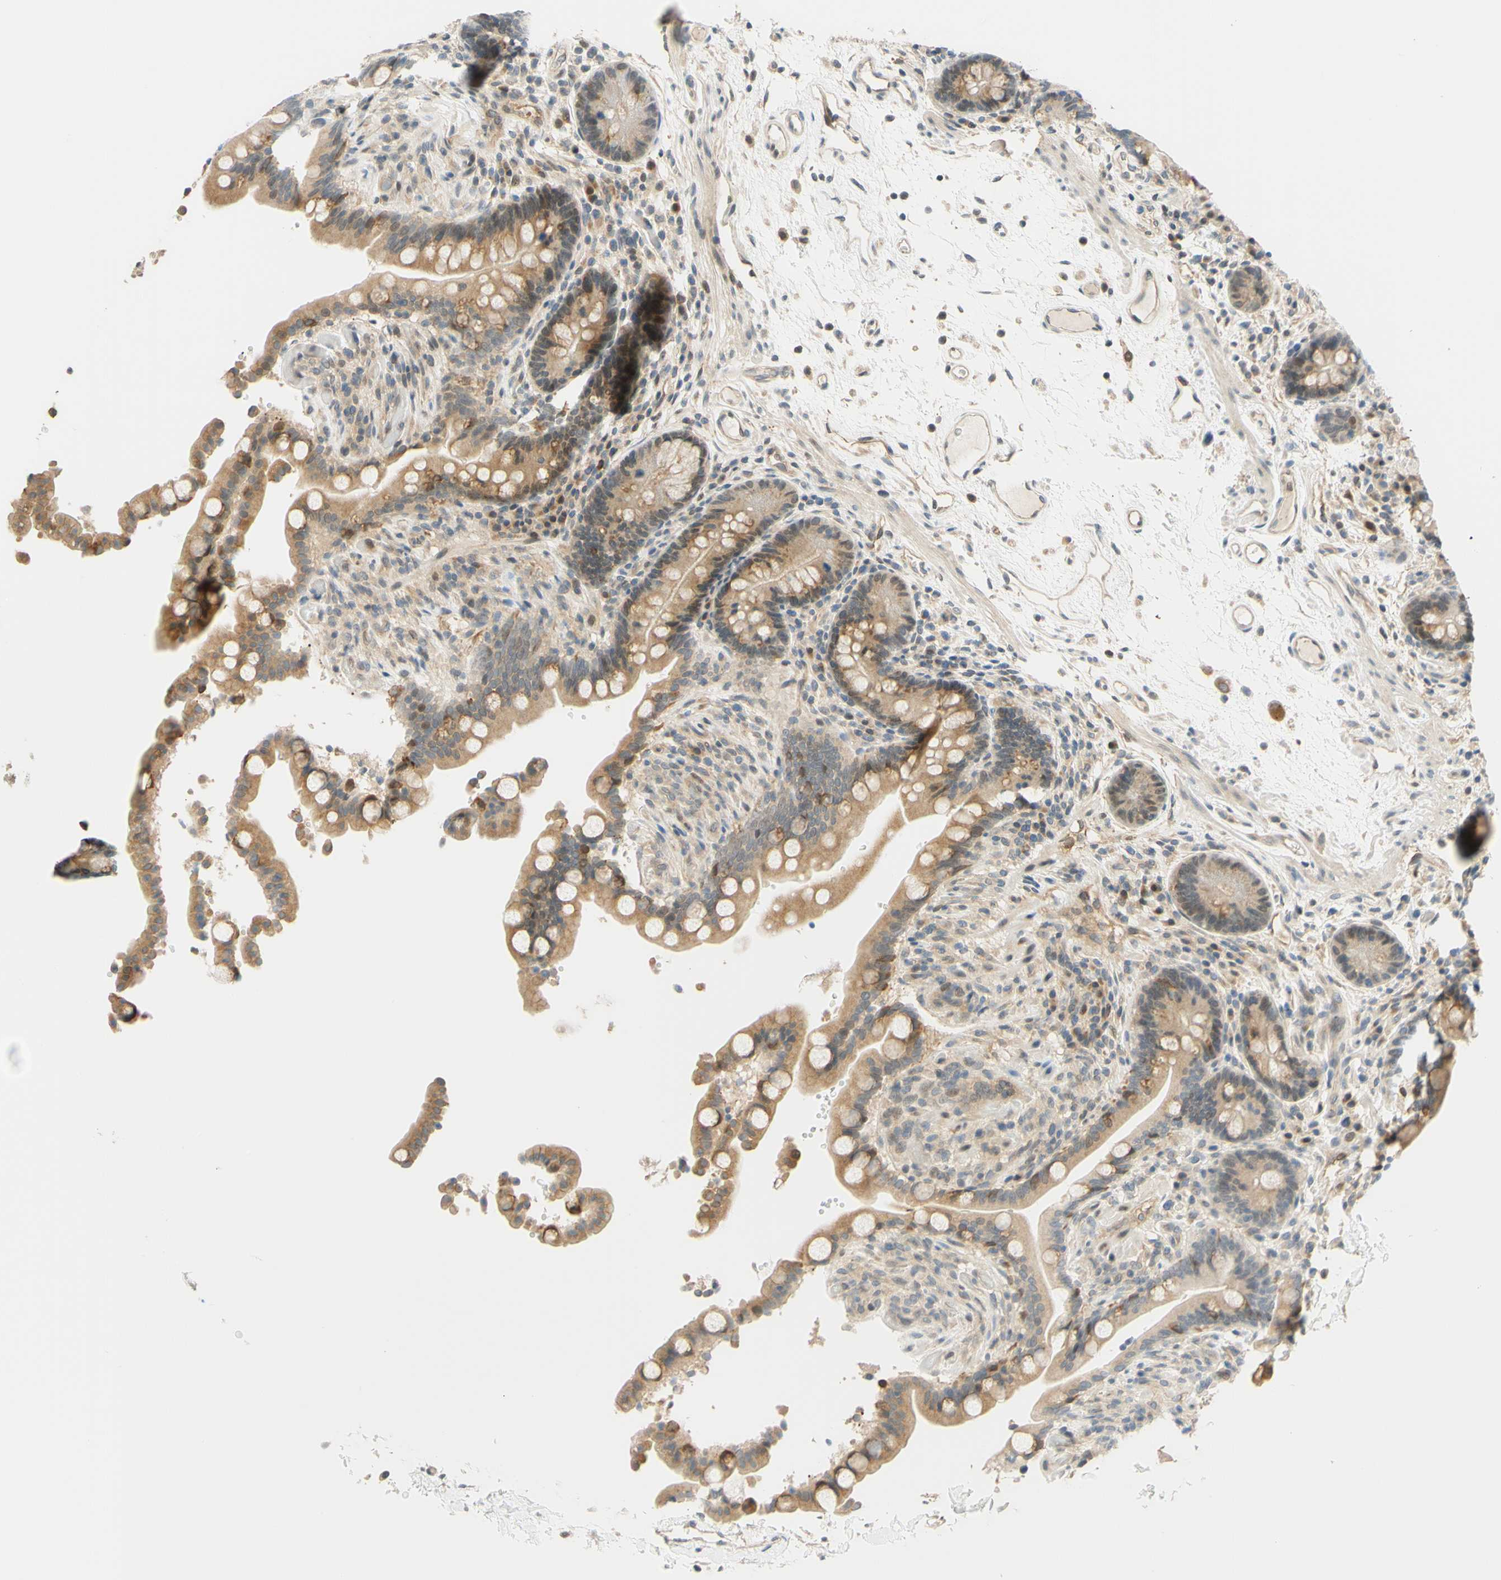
{"staining": {"intensity": "moderate", "quantity": ">75%", "location": "cytoplasmic/membranous"}, "tissue": "colon", "cell_type": "Endothelial cells", "image_type": "normal", "snomed": [{"axis": "morphology", "description": "Normal tissue, NOS"}, {"axis": "topography", "description": "Colon"}], "caption": "Immunohistochemistry (IHC) (DAB (3,3'-diaminobenzidine)) staining of normal colon shows moderate cytoplasmic/membranous protein staining in about >75% of endothelial cells.", "gene": "C2CD2L", "patient": {"sex": "male", "age": 73}}